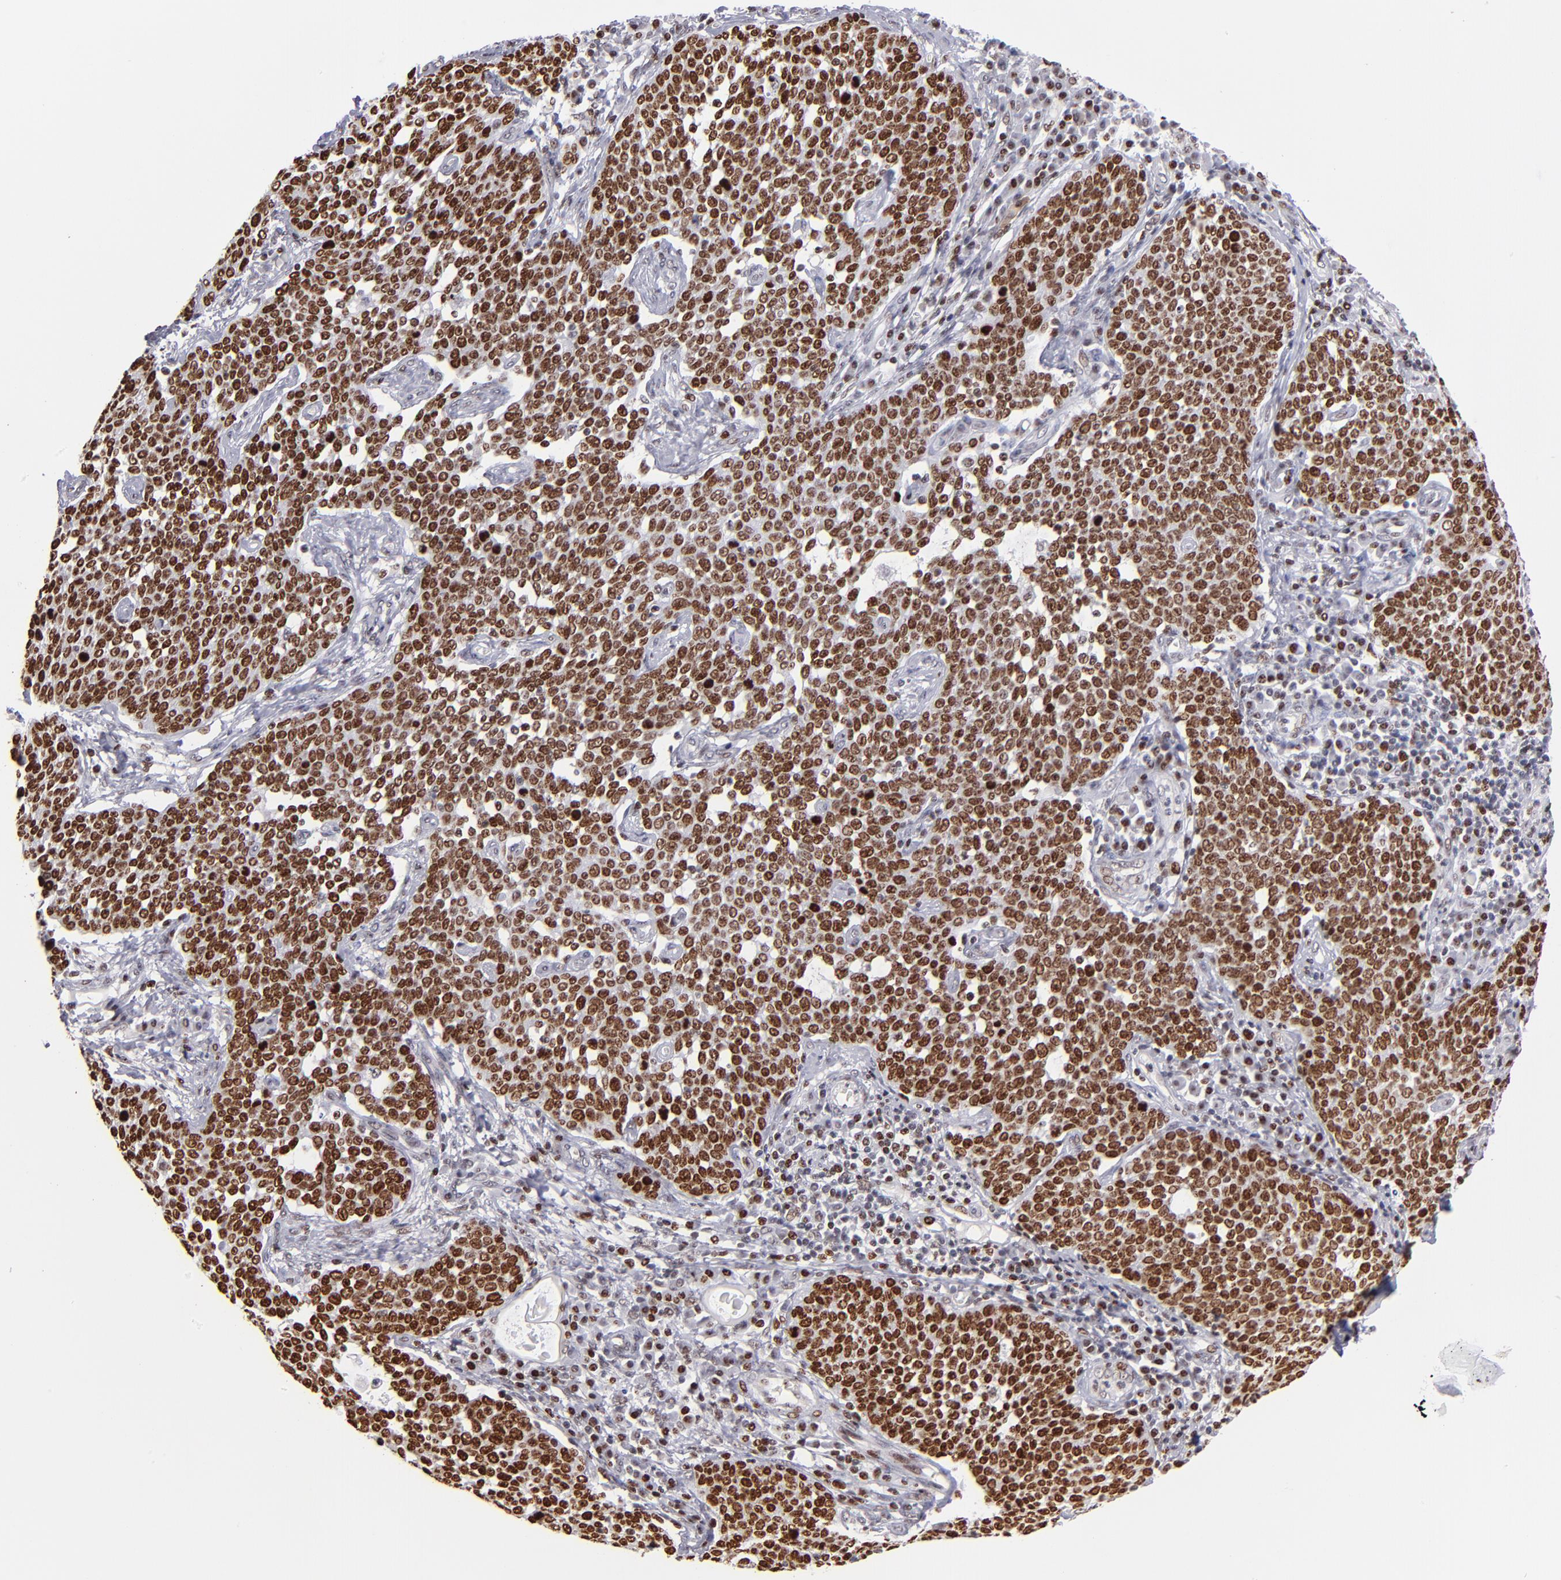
{"staining": {"intensity": "strong", "quantity": ">75%", "location": "nuclear"}, "tissue": "cervical cancer", "cell_type": "Tumor cells", "image_type": "cancer", "snomed": [{"axis": "morphology", "description": "Squamous cell carcinoma, NOS"}, {"axis": "topography", "description": "Cervix"}], "caption": "This photomicrograph demonstrates IHC staining of cervical cancer, with high strong nuclear staining in approximately >75% of tumor cells.", "gene": "POLA1", "patient": {"sex": "female", "age": 34}}